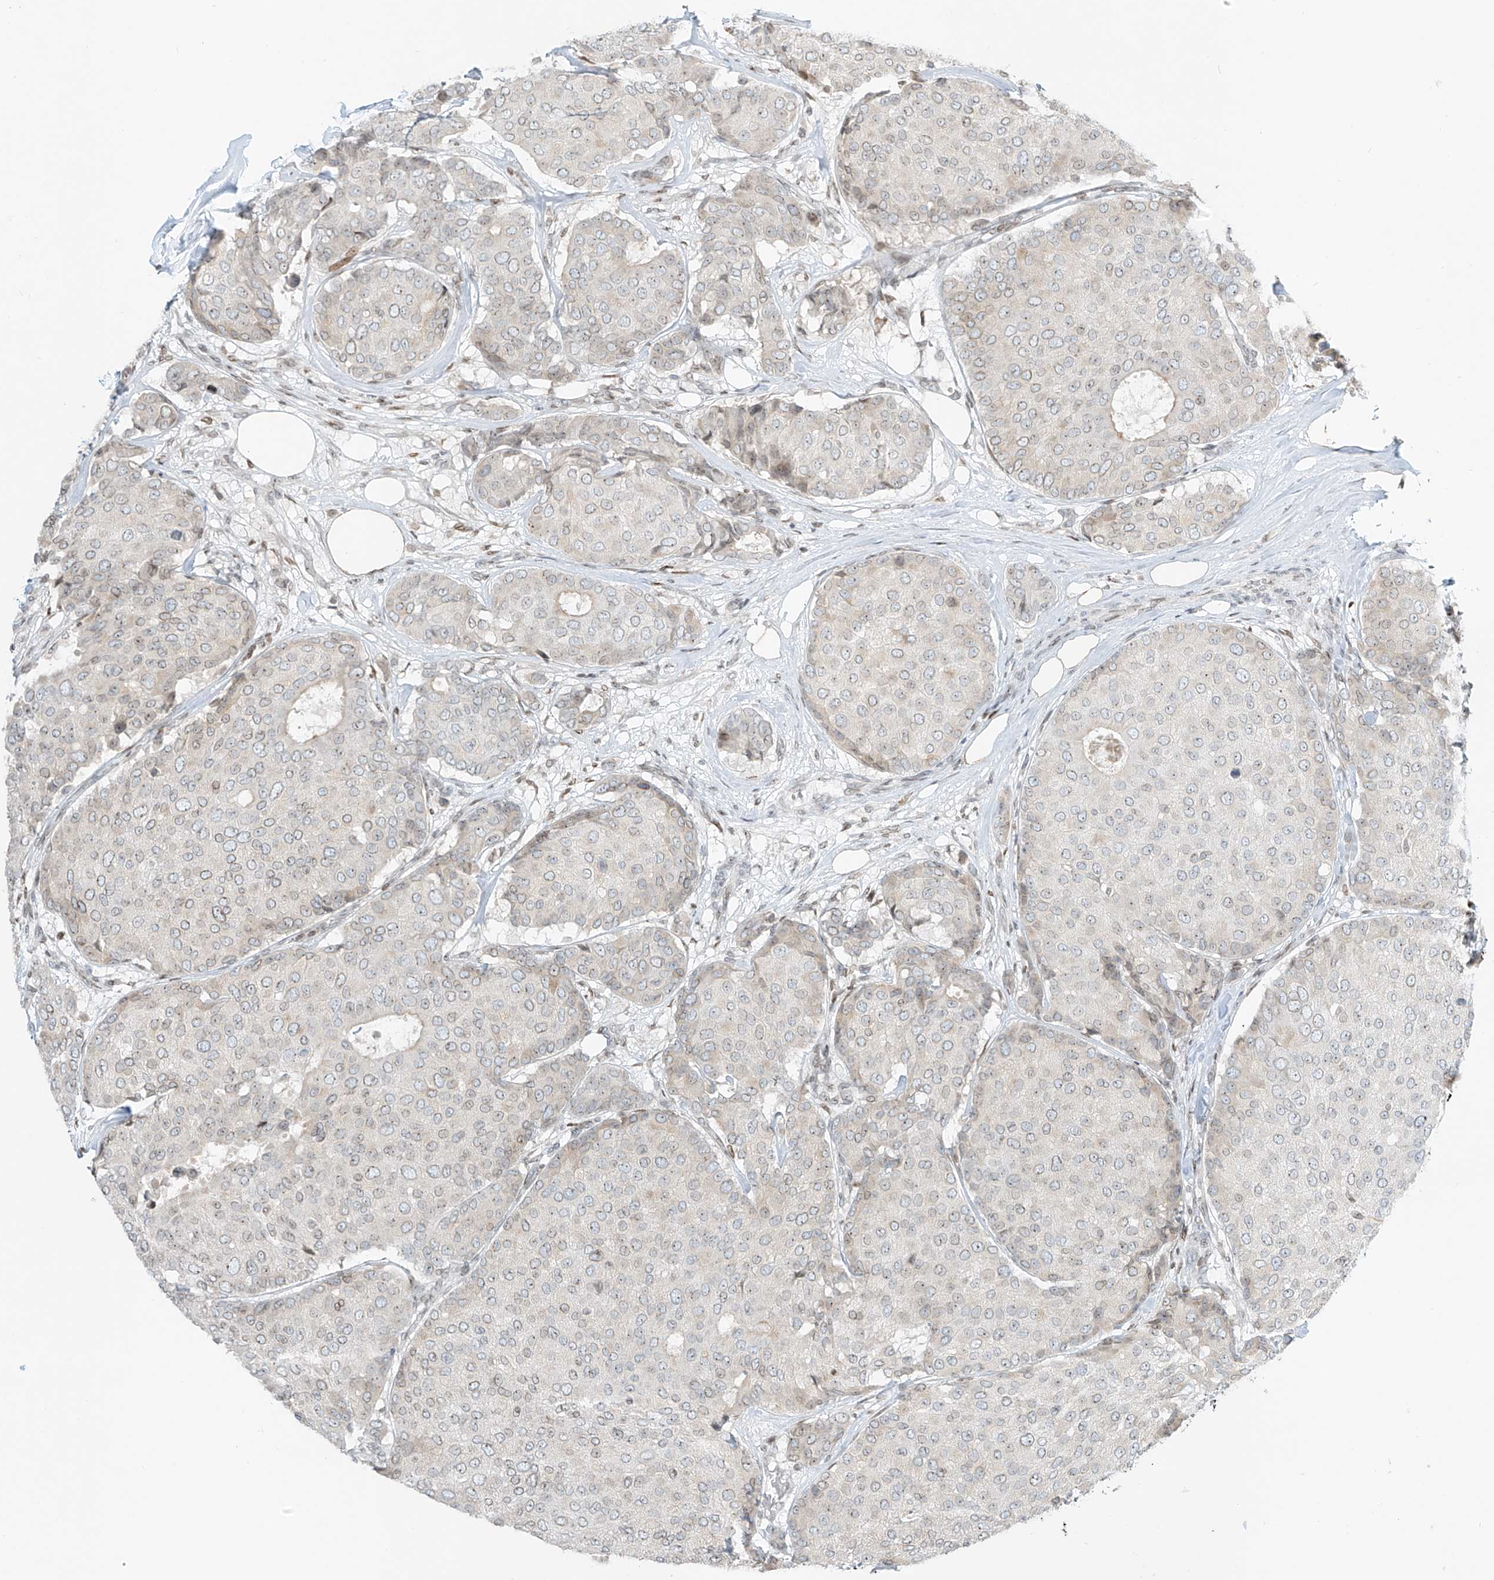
{"staining": {"intensity": "weak", "quantity": "<25%", "location": "nuclear"}, "tissue": "breast cancer", "cell_type": "Tumor cells", "image_type": "cancer", "snomed": [{"axis": "morphology", "description": "Duct carcinoma"}, {"axis": "topography", "description": "Breast"}], "caption": "An immunohistochemistry (IHC) image of breast cancer is shown. There is no staining in tumor cells of breast cancer.", "gene": "SAMD15", "patient": {"sex": "female", "age": 75}}